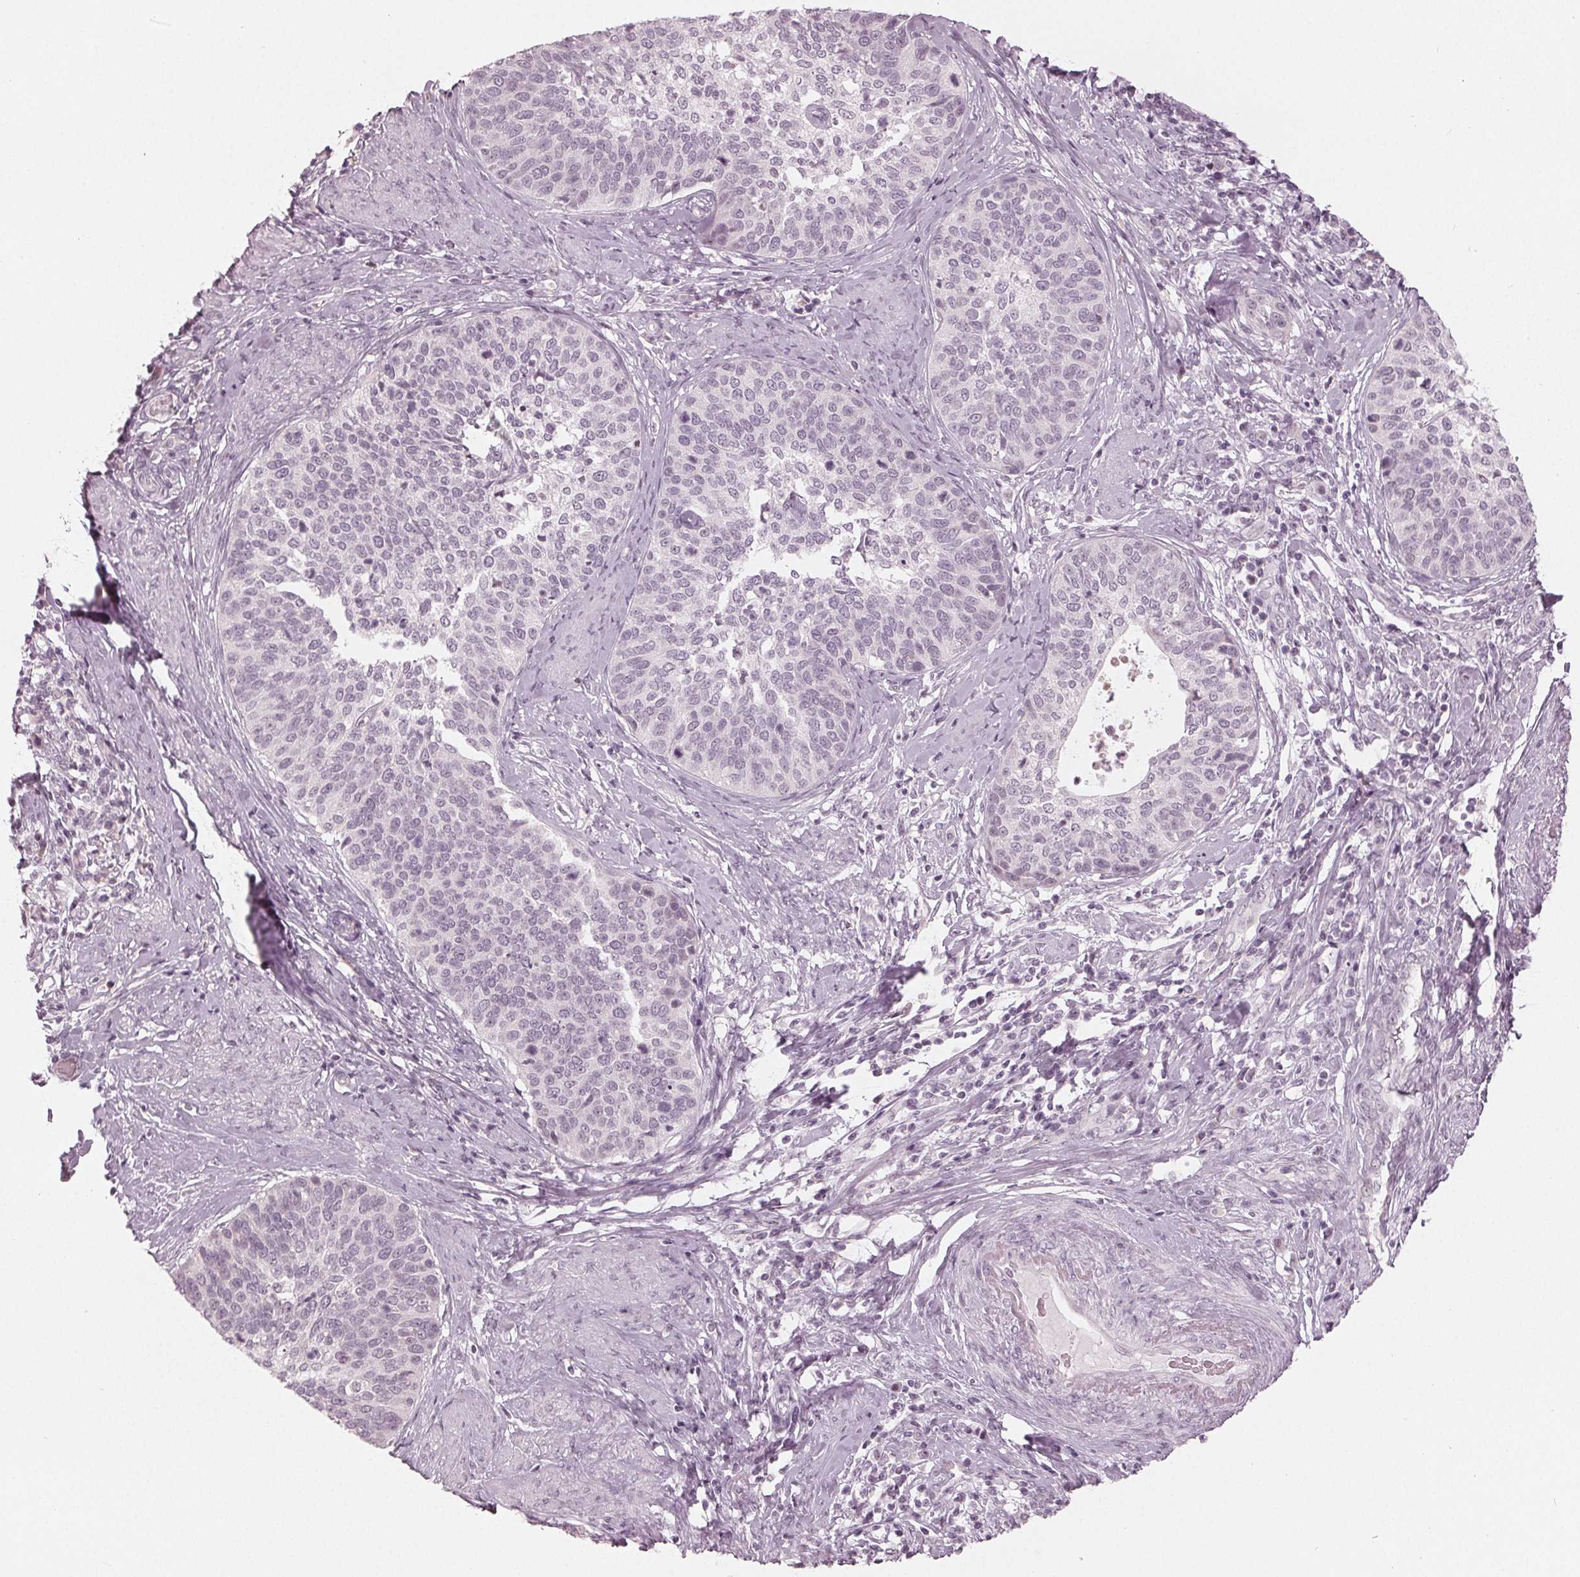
{"staining": {"intensity": "negative", "quantity": "none", "location": "none"}, "tissue": "cervical cancer", "cell_type": "Tumor cells", "image_type": "cancer", "snomed": [{"axis": "morphology", "description": "Squamous cell carcinoma, NOS"}, {"axis": "topography", "description": "Cervix"}], "caption": "Immunohistochemical staining of cervical squamous cell carcinoma shows no significant expression in tumor cells.", "gene": "ADPRHL1", "patient": {"sex": "female", "age": 69}}